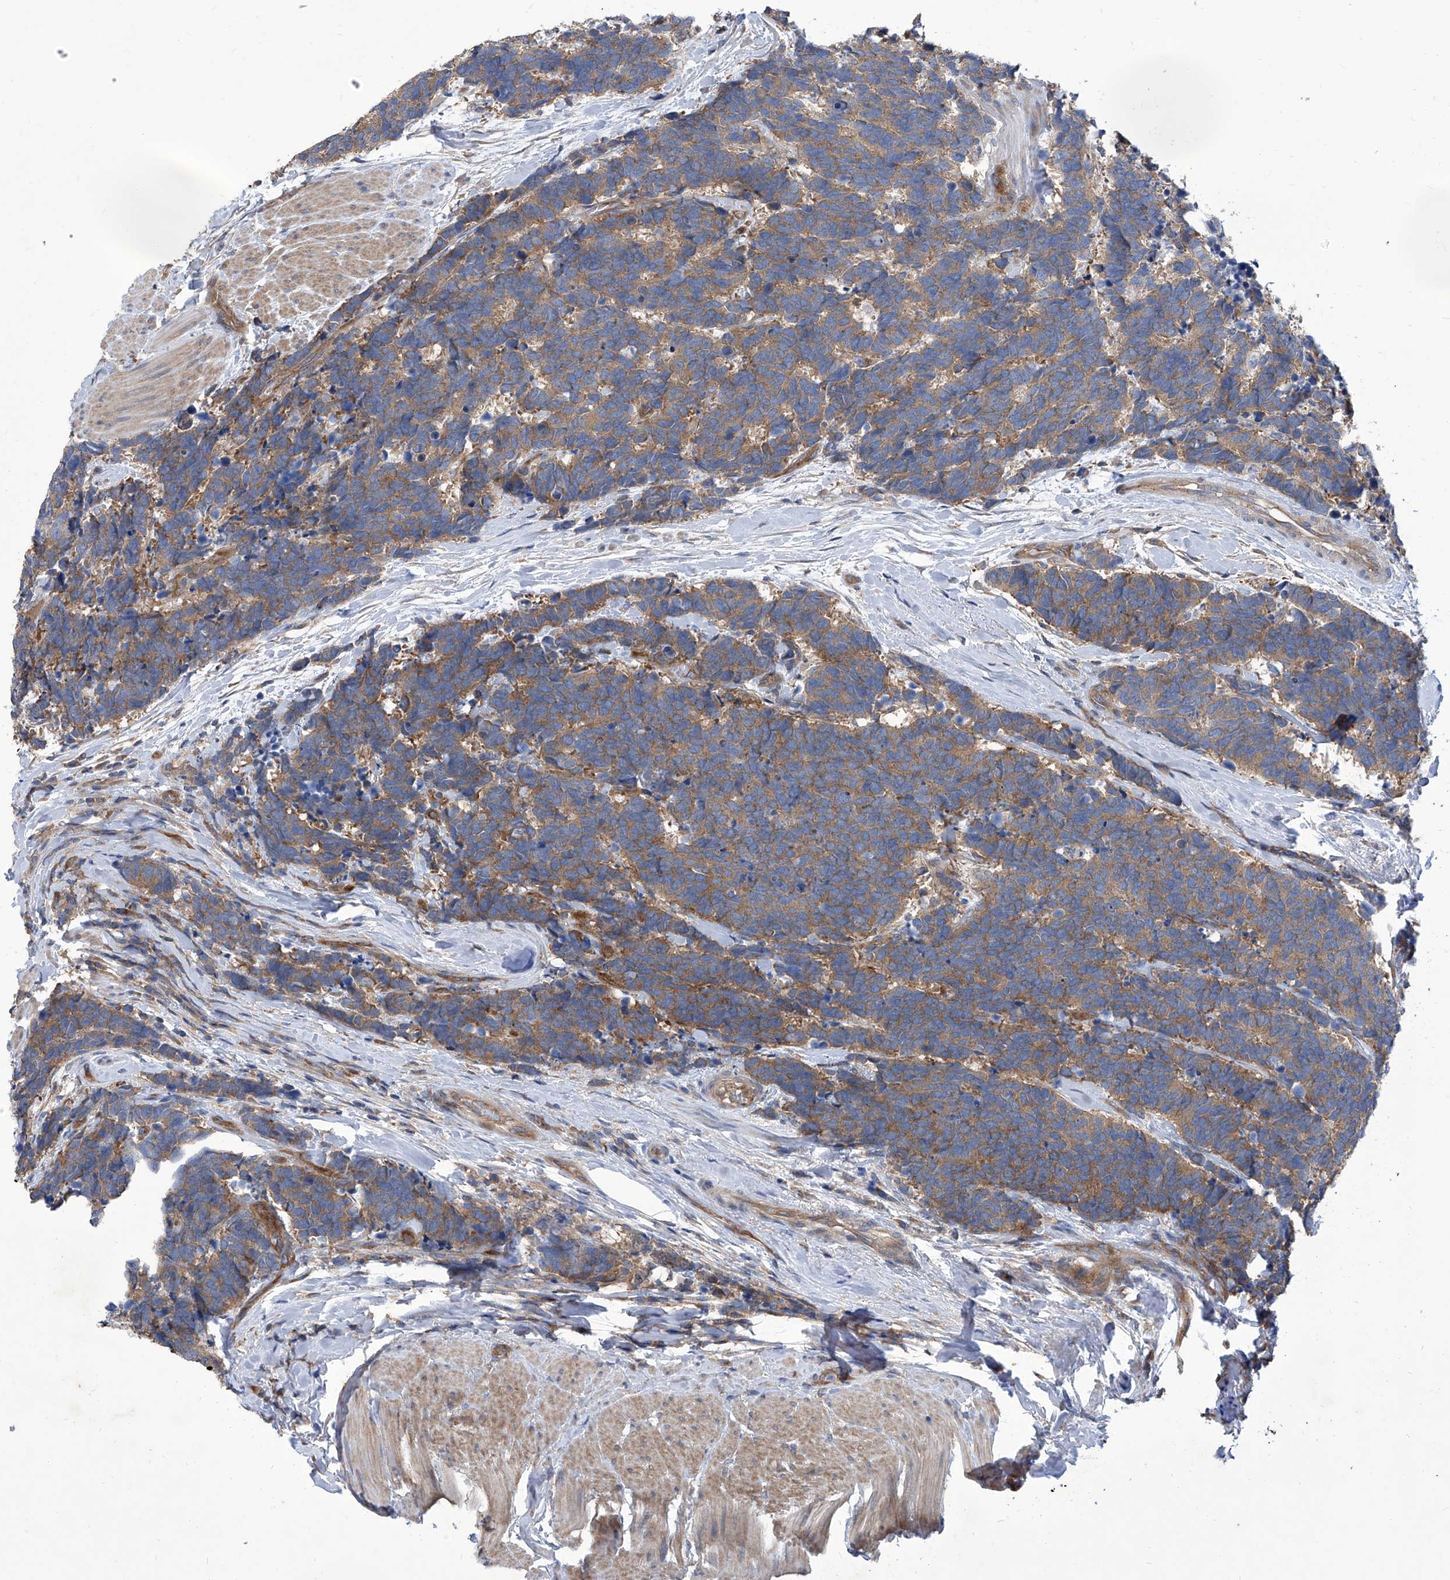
{"staining": {"intensity": "moderate", "quantity": ">75%", "location": "cytoplasmic/membranous"}, "tissue": "carcinoid", "cell_type": "Tumor cells", "image_type": "cancer", "snomed": [{"axis": "morphology", "description": "Carcinoma, NOS"}, {"axis": "morphology", "description": "Carcinoid, malignant, NOS"}, {"axis": "topography", "description": "Urinary bladder"}], "caption": "Immunohistochemistry (IHC) image of human carcinoid stained for a protein (brown), which displays medium levels of moderate cytoplasmic/membranous staining in about >75% of tumor cells.", "gene": "TJAP1", "patient": {"sex": "male", "age": 57}}